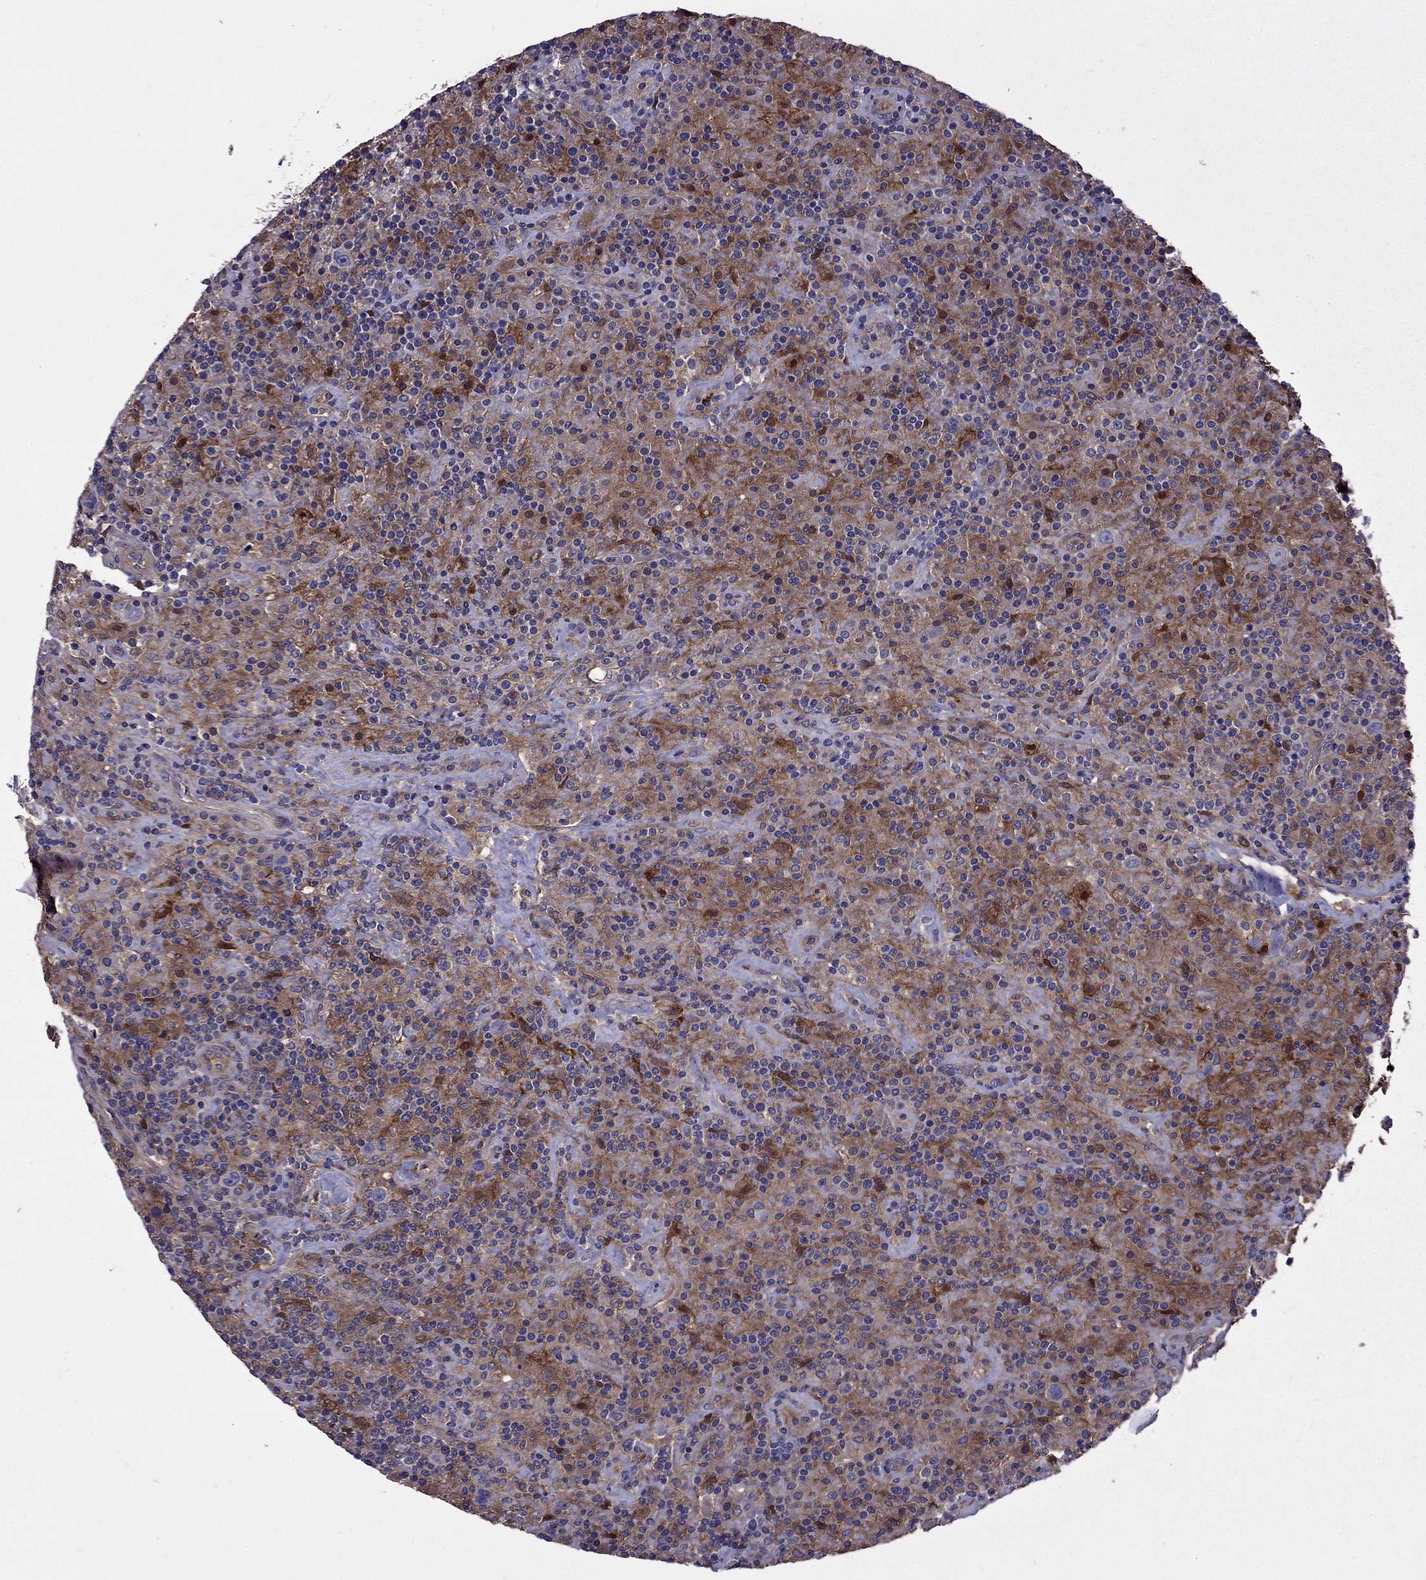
{"staining": {"intensity": "weak", "quantity": "25%-75%", "location": "cytoplasmic/membranous"}, "tissue": "lymphoma", "cell_type": "Tumor cells", "image_type": "cancer", "snomed": [{"axis": "morphology", "description": "Hodgkin's disease, NOS"}, {"axis": "topography", "description": "Lymph node"}], "caption": "This image displays IHC staining of Hodgkin's disease, with low weak cytoplasmic/membranous expression in about 25%-75% of tumor cells.", "gene": "ITGB1", "patient": {"sex": "male", "age": 70}}